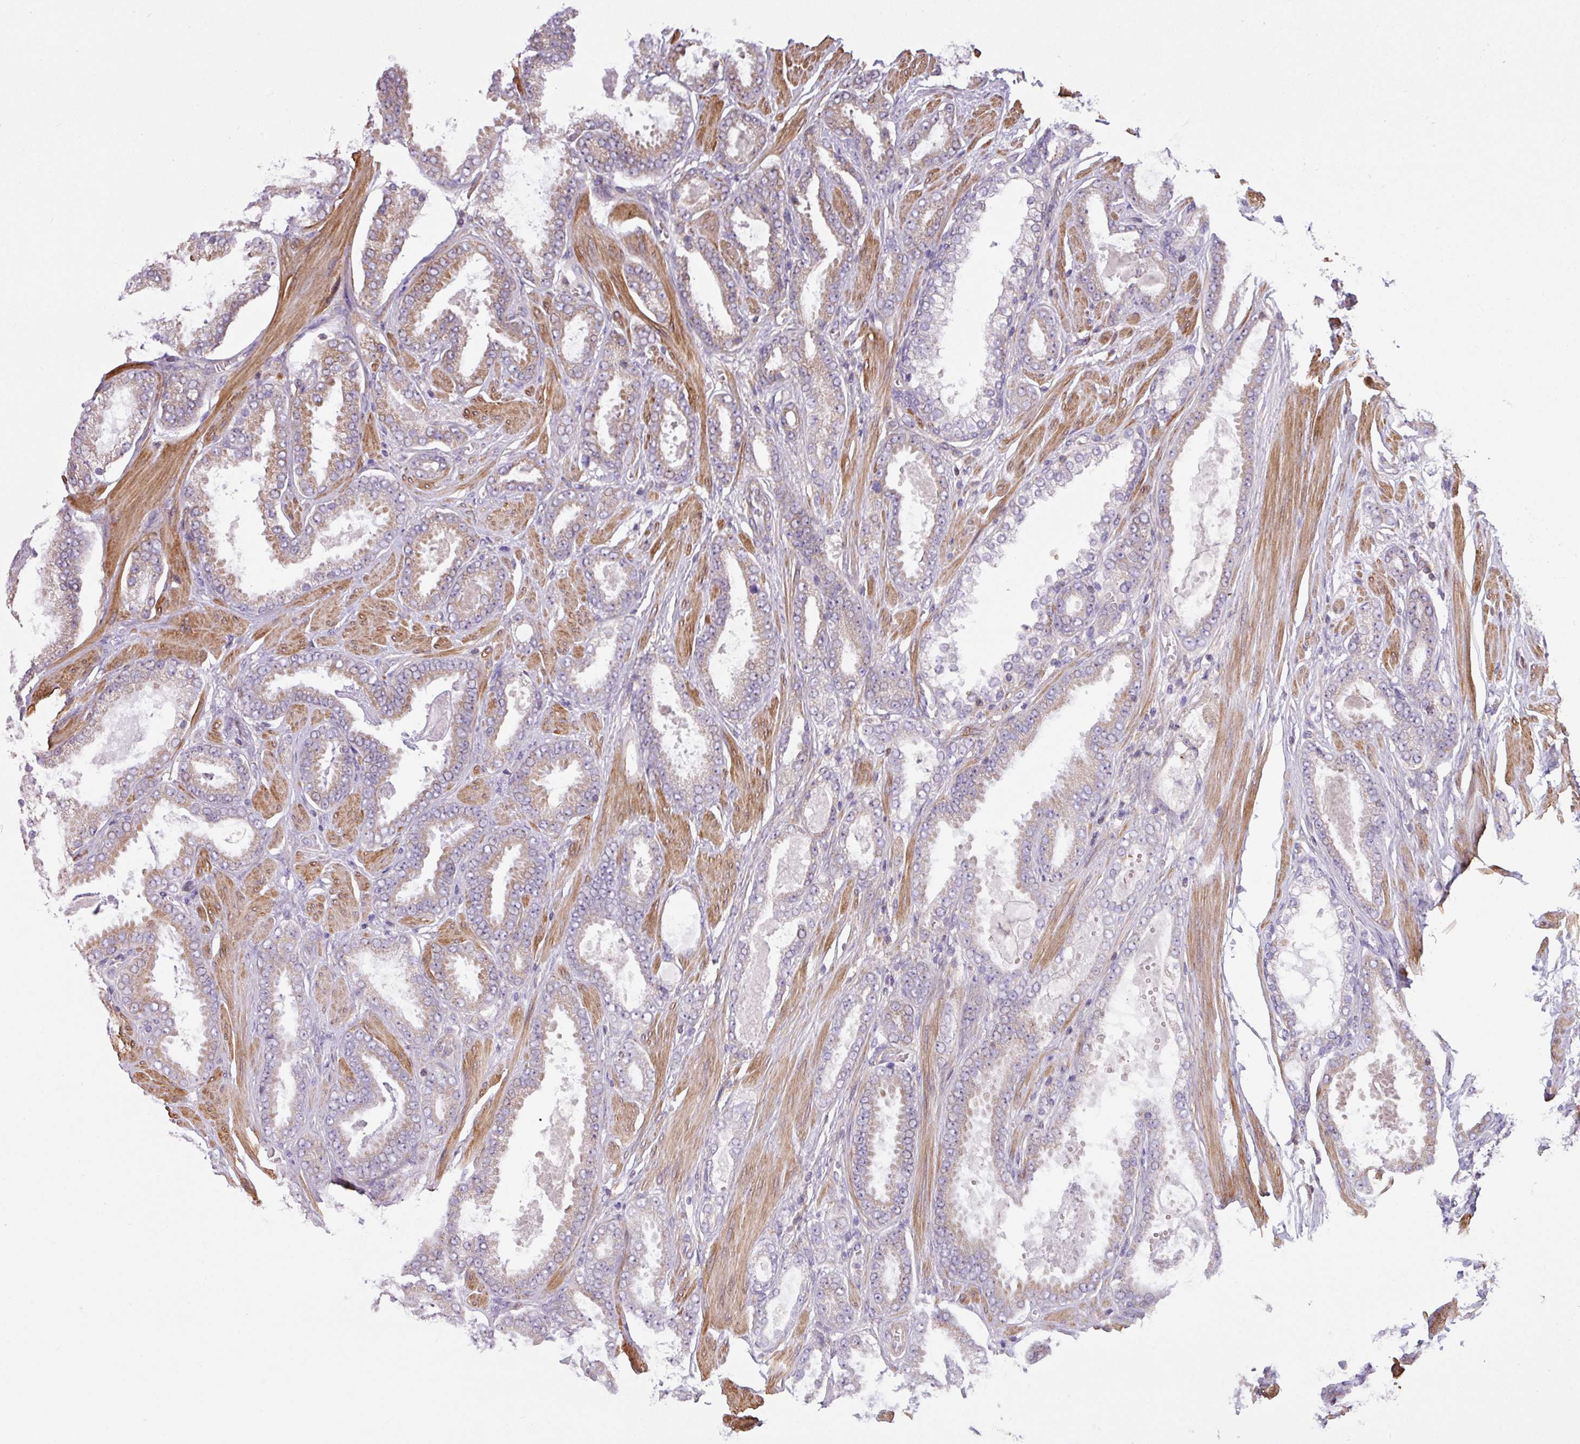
{"staining": {"intensity": "moderate", "quantity": "25%-75%", "location": "cytoplasmic/membranous"}, "tissue": "prostate cancer", "cell_type": "Tumor cells", "image_type": "cancer", "snomed": [{"axis": "morphology", "description": "Adenocarcinoma, Low grade"}, {"axis": "topography", "description": "Prostate"}], "caption": "The micrograph demonstrates immunohistochemical staining of low-grade adenocarcinoma (prostate). There is moderate cytoplasmic/membranous staining is identified in about 25%-75% of tumor cells.", "gene": "LRRC41", "patient": {"sex": "male", "age": 42}}